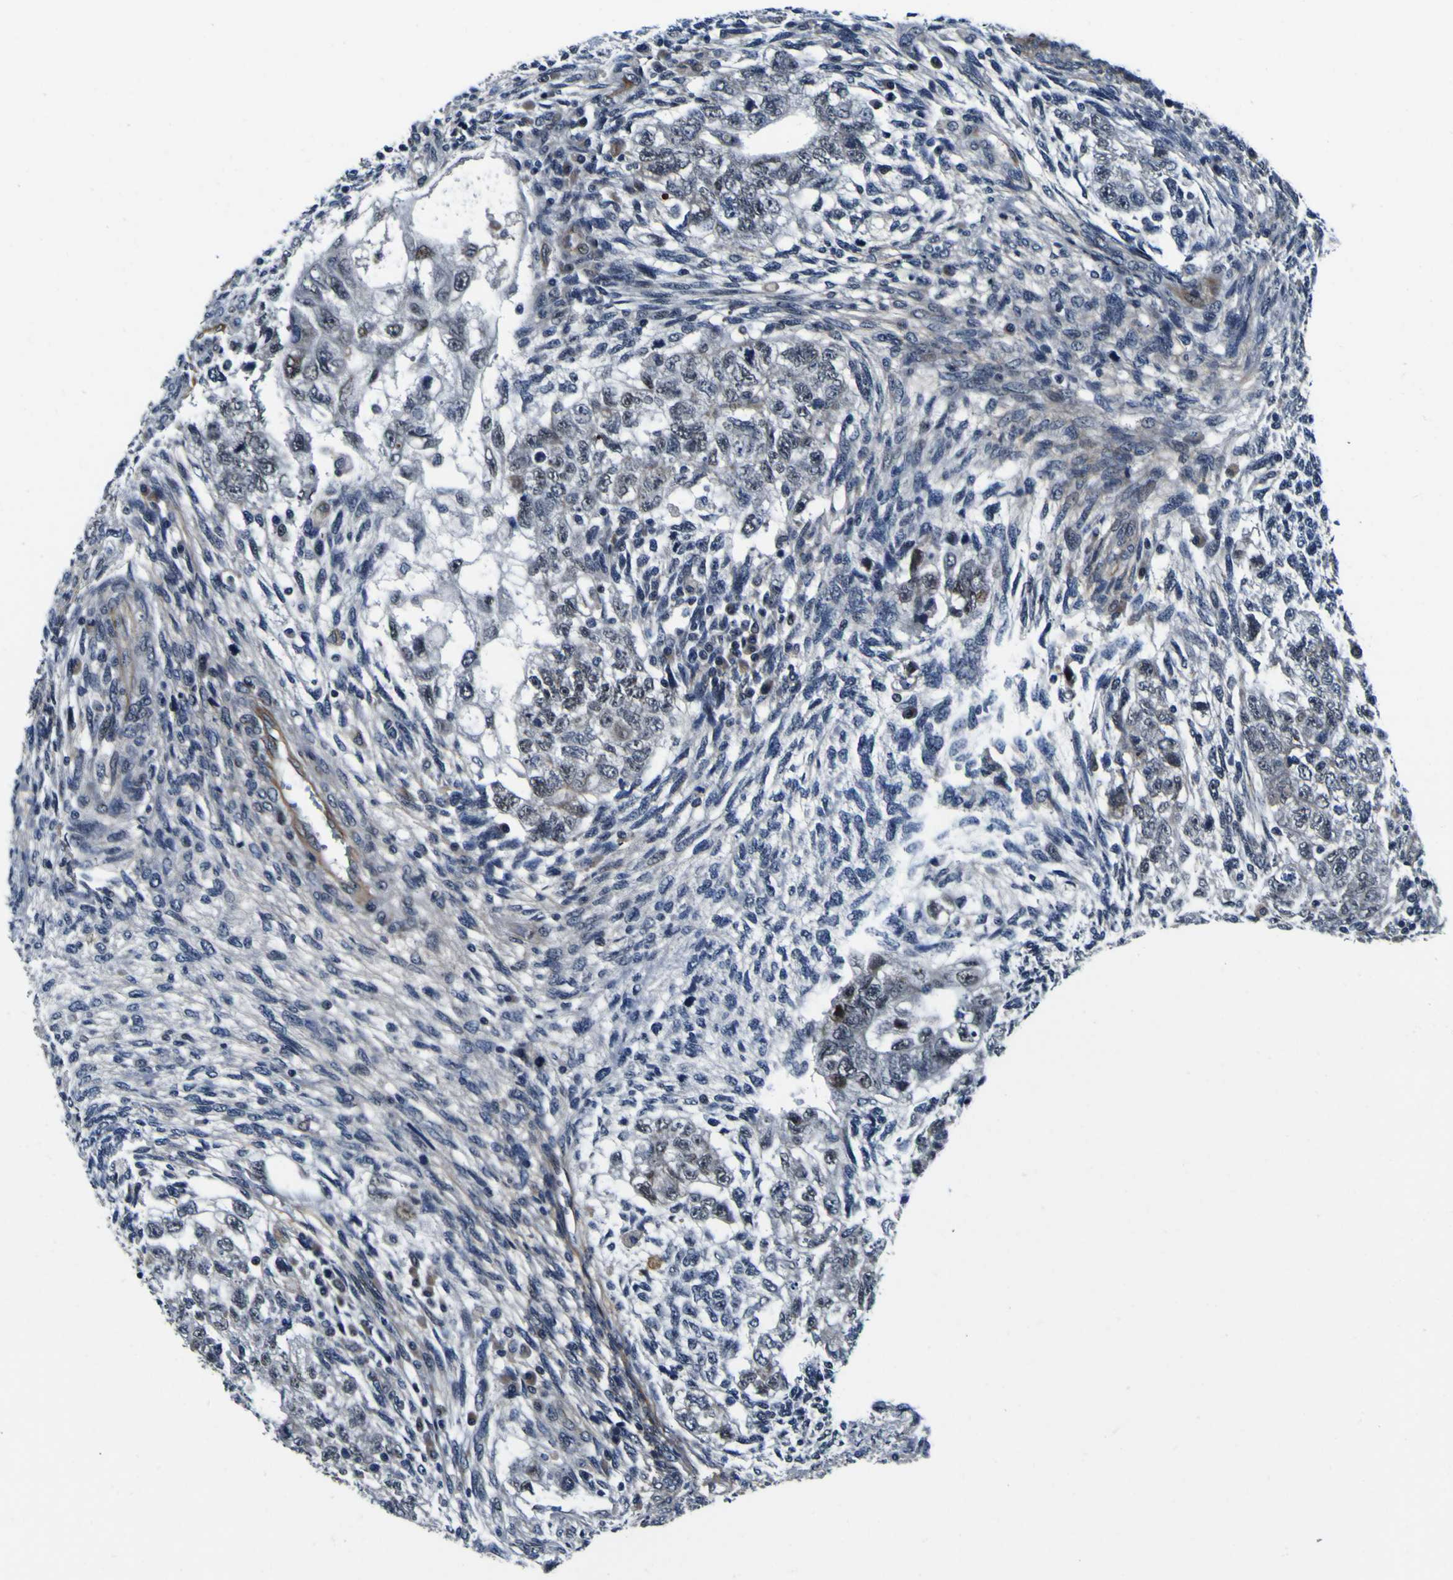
{"staining": {"intensity": "weak", "quantity": "<25%", "location": "nuclear"}, "tissue": "testis cancer", "cell_type": "Tumor cells", "image_type": "cancer", "snomed": [{"axis": "morphology", "description": "Normal tissue, NOS"}, {"axis": "morphology", "description": "Carcinoma, Embryonal, NOS"}, {"axis": "topography", "description": "Testis"}], "caption": "A histopathology image of testis cancer stained for a protein exhibits no brown staining in tumor cells.", "gene": "POSTN", "patient": {"sex": "male", "age": 36}}